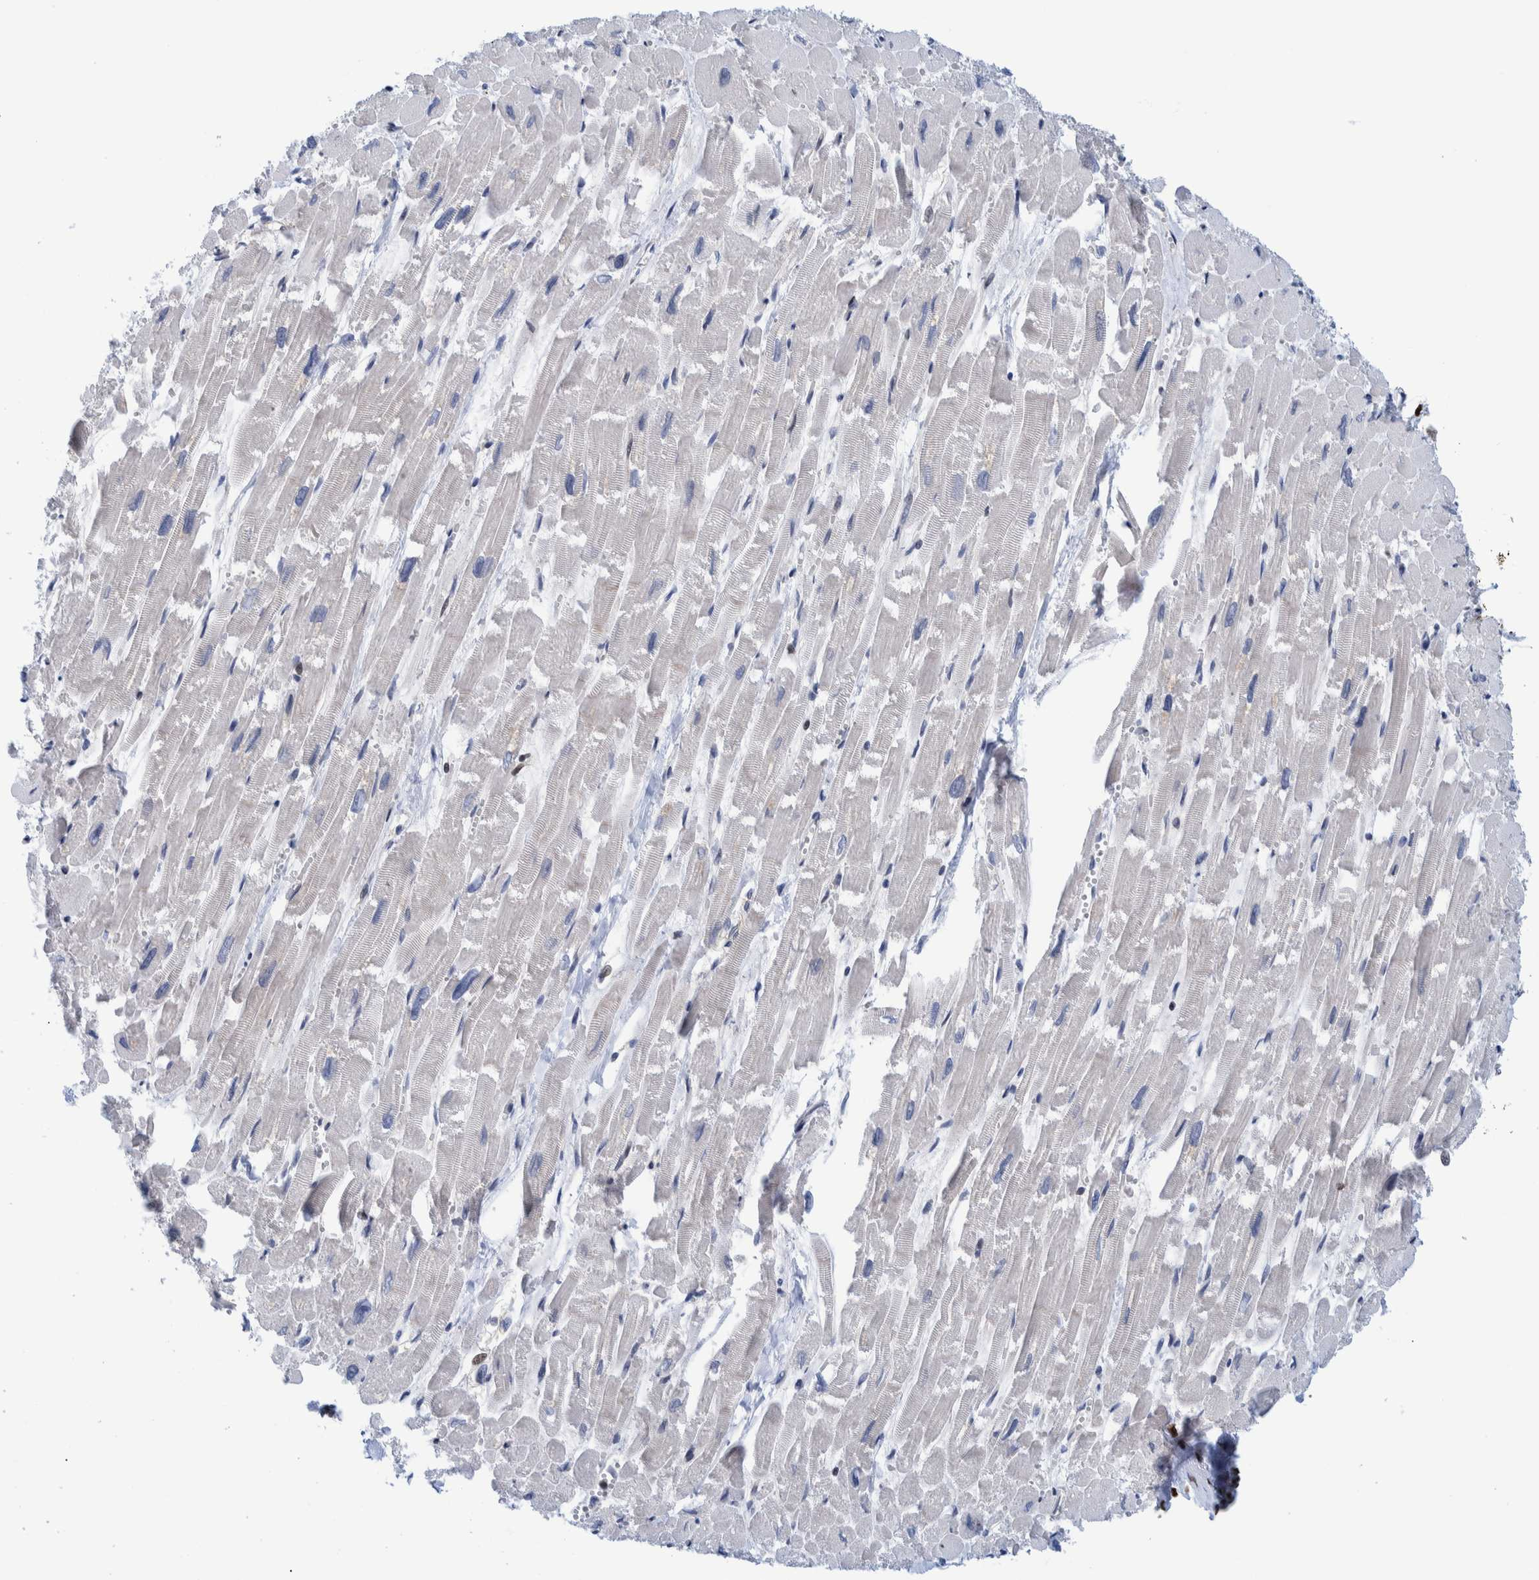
{"staining": {"intensity": "strong", "quantity": "25%-75%", "location": "nuclear"}, "tissue": "heart muscle", "cell_type": "Cardiomyocytes", "image_type": "normal", "snomed": [{"axis": "morphology", "description": "Normal tissue, NOS"}, {"axis": "topography", "description": "Heart"}], "caption": "Approximately 25%-75% of cardiomyocytes in normal heart muscle exhibit strong nuclear protein staining as visualized by brown immunohistochemical staining.", "gene": "HEATR9", "patient": {"sex": "male", "age": 54}}